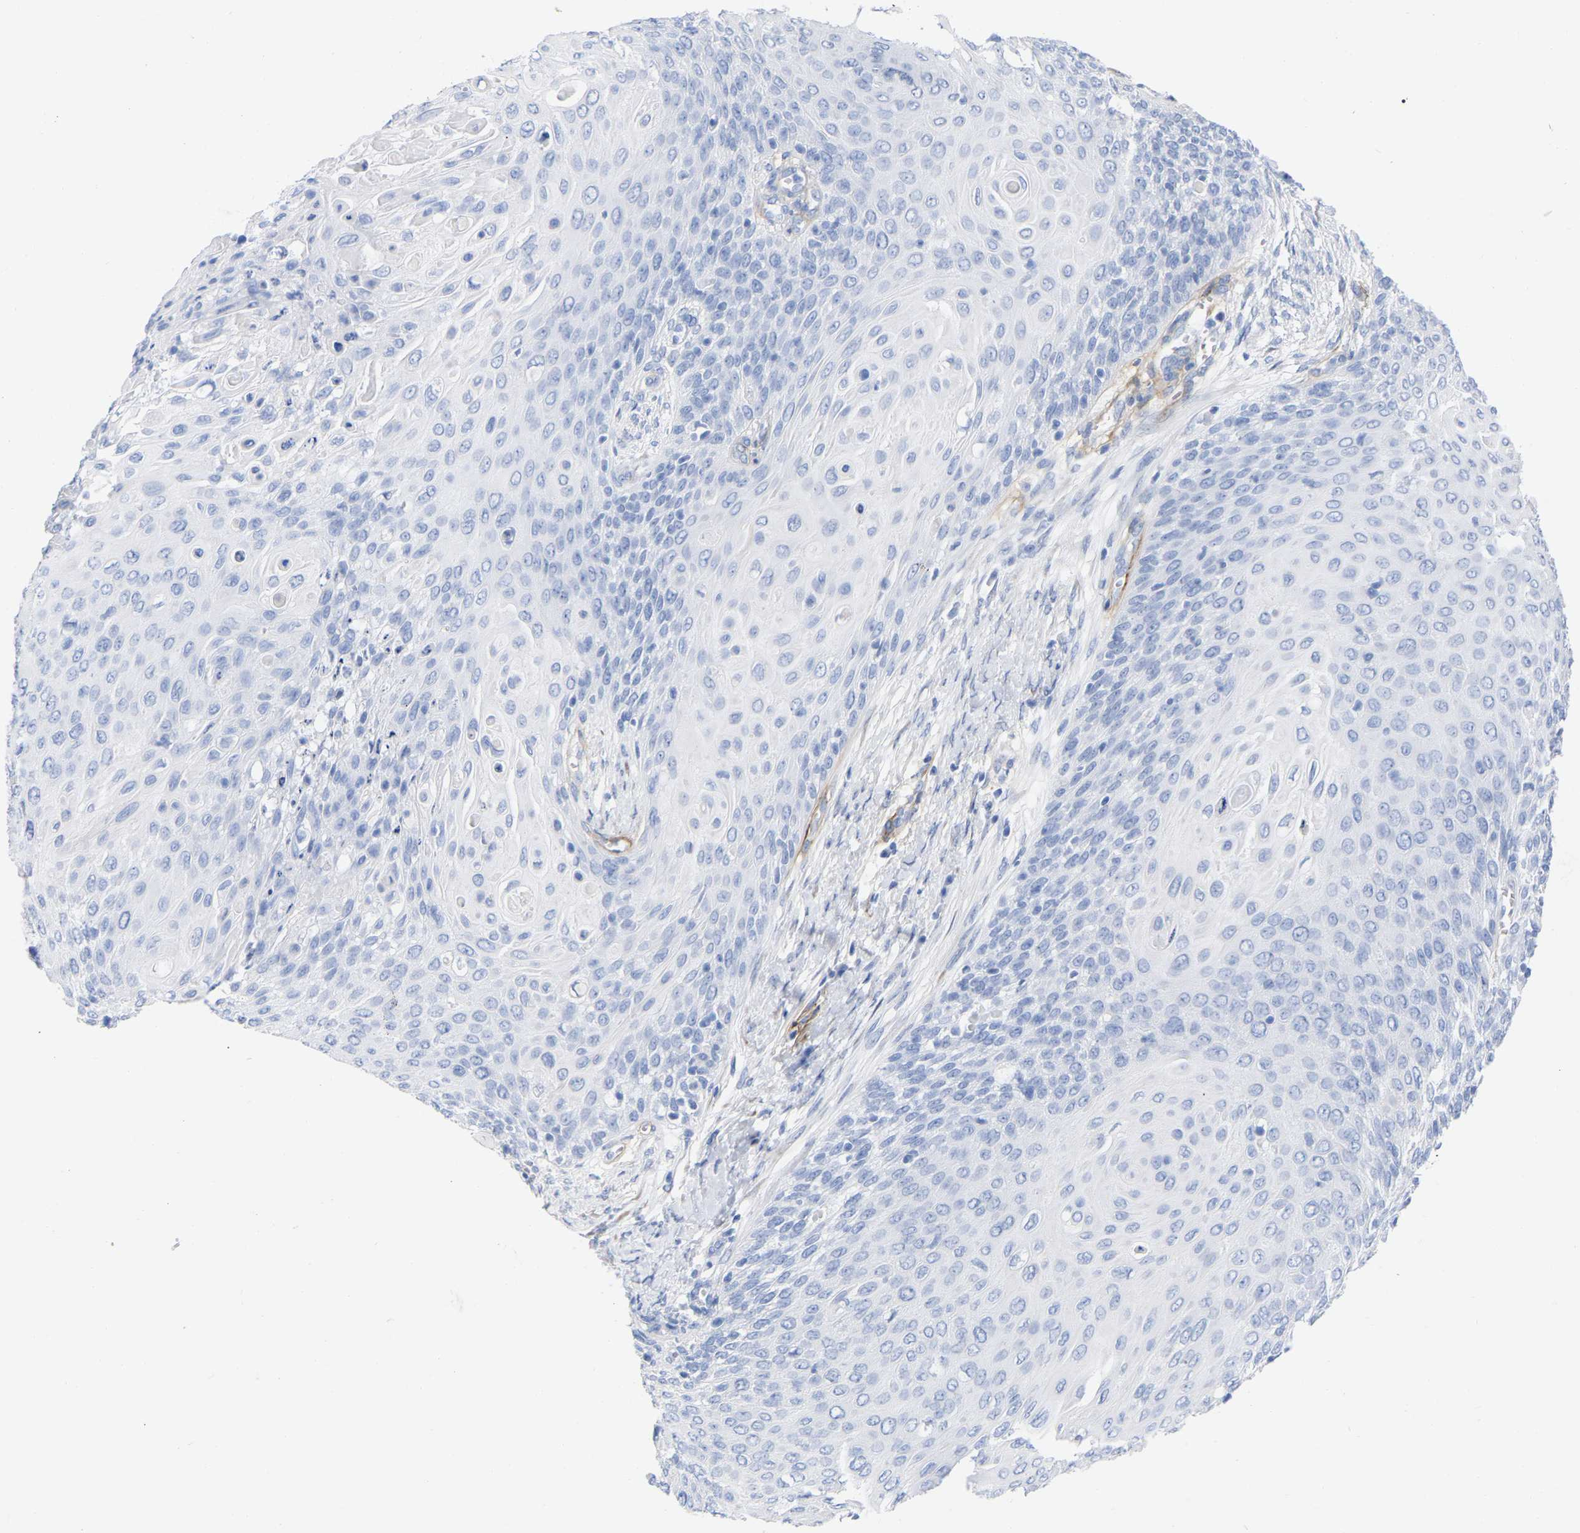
{"staining": {"intensity": "negative", "quantity": "none", "location": "none"}, "tissue": "cervical cancer", "cell_type": "Tumor cells", "image_type": "cancer", "snomed": [{"axis": "morphology", "description": "Squamous cell carcinoma, NOS"}, {"axis": "topography", "description": "Cervix"}], "caption": "Cervical cancer was stained to show a protein in brown. There is no significant positivity in tumor cells.", "gene": "HAPLN1", "patient": {"sex": "female", "age": 39}}